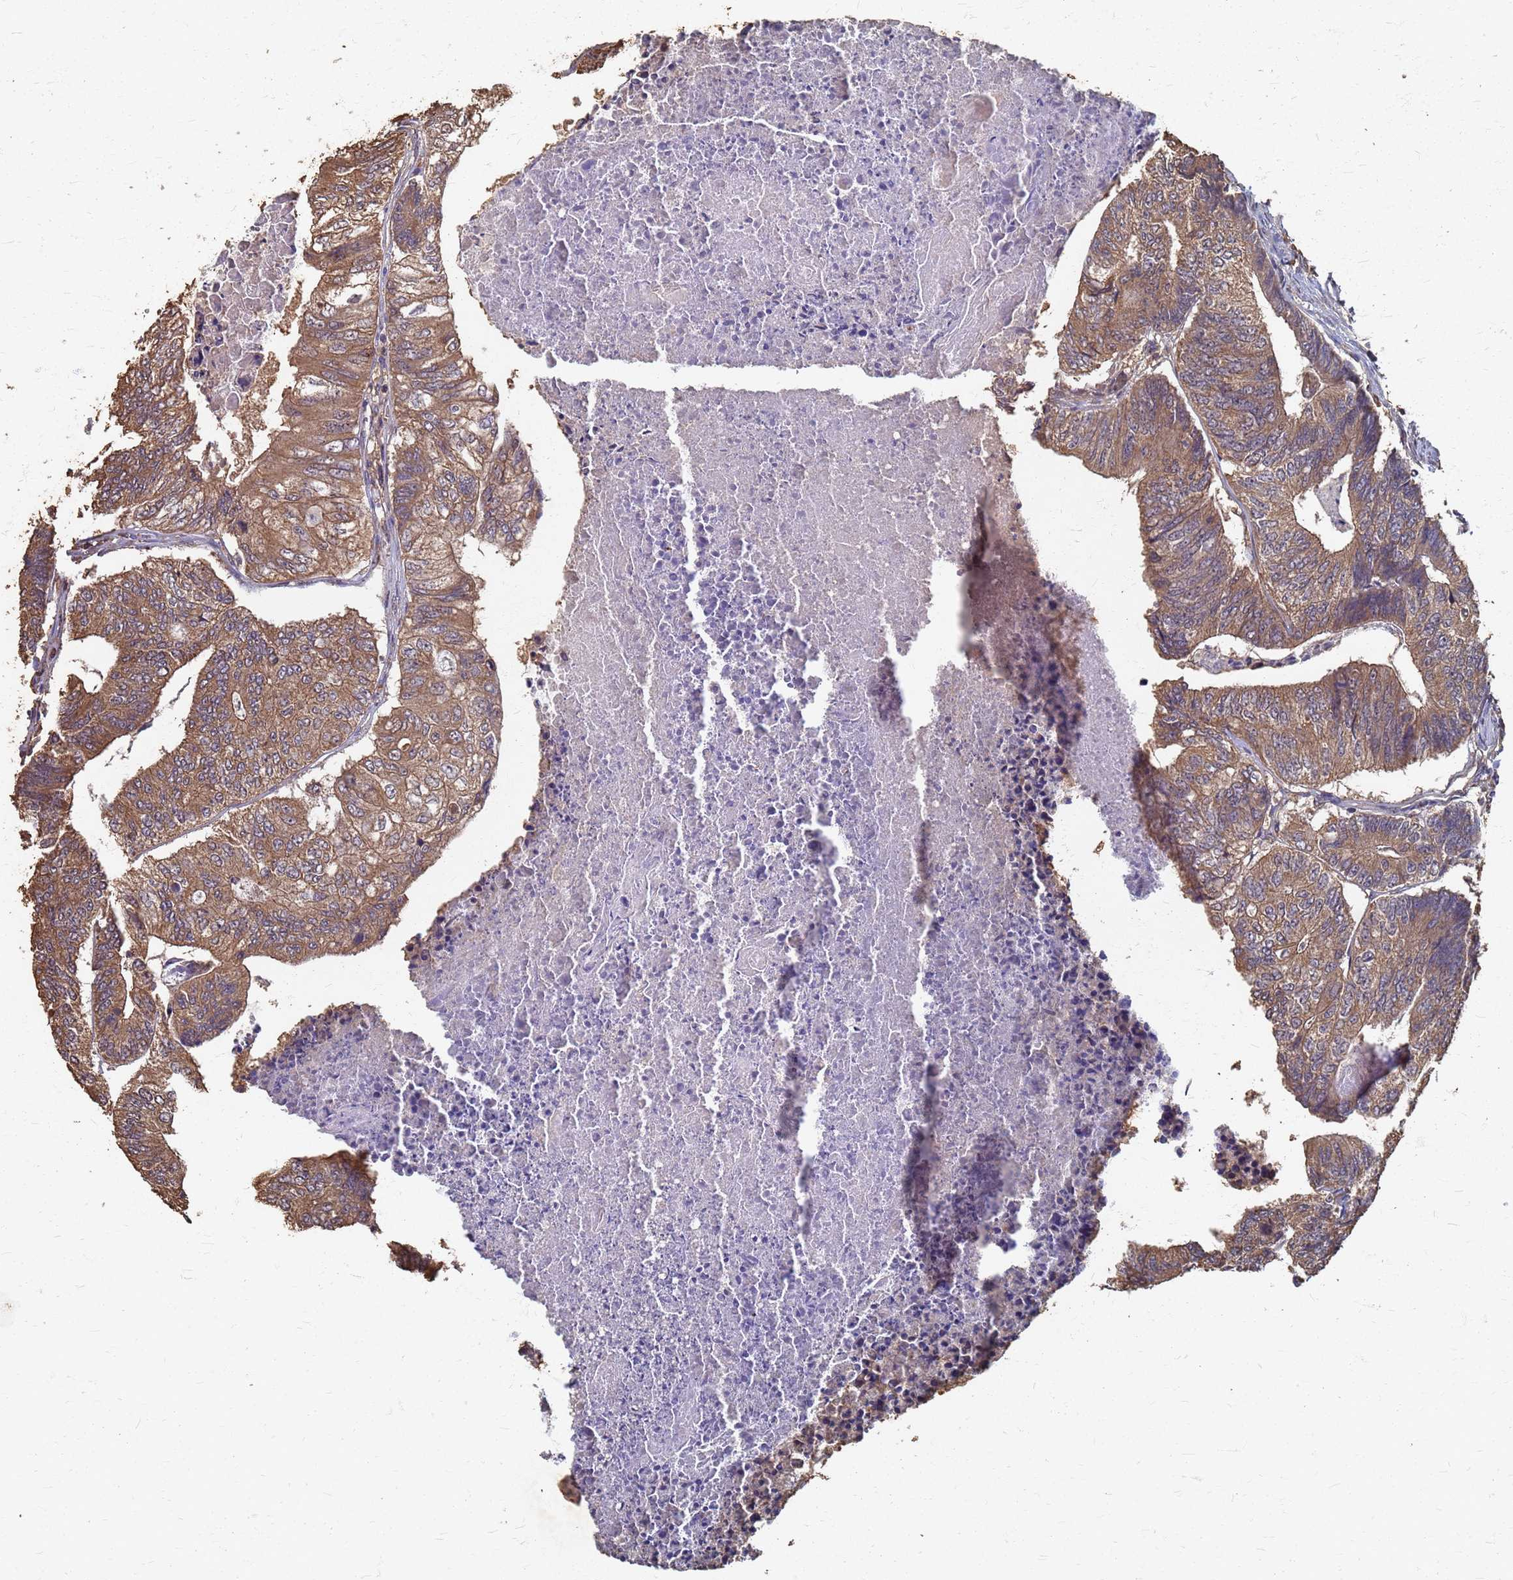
{"staining": {"intensity": "moderate", "quantity": ">75%", "location": "cytoplasmic/membranous"}, "tissue": "colorectal cancer", "cell_type": "Tumor cells", "image_type": "cancer", "snomed": [{"axis": "morphology", "description": "Adenocarcinoma, NOS"}, {"axis": "topography", "description": "Colon"}], "caption": "Colorectal adenocarcinoma tissue displays moderate cytoplasmic/membranous staining in approximately >75% of tumor cells", "gene": "DPH5", "patient": {"sex": "female", "age": 67}}